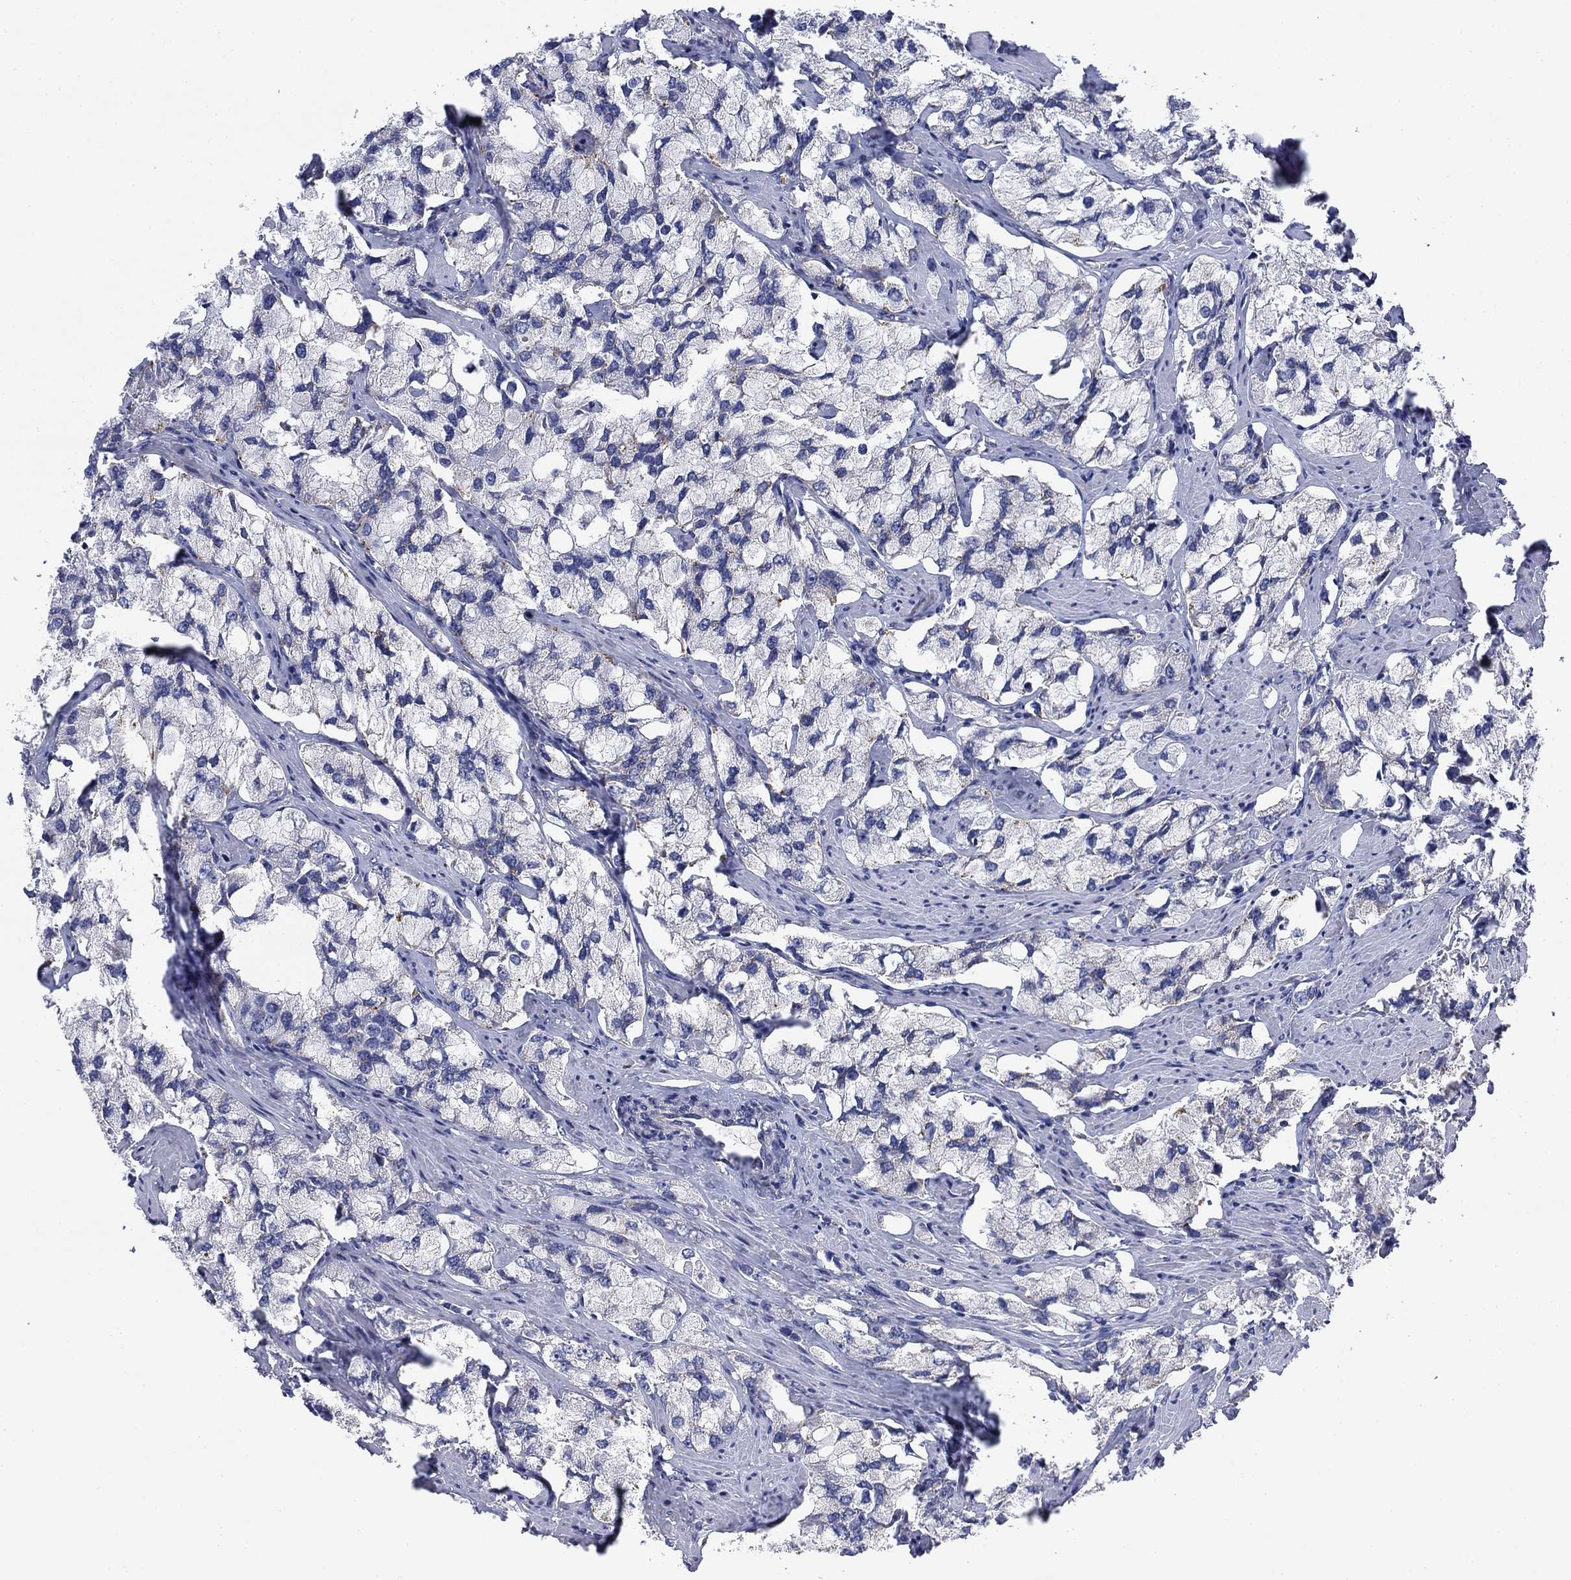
{"staining": {"intensity": "negative", "quantity": "none", "location": "none"}, "tissue": "prostate cancer", "cell_type": "Tumor cells", "image_type": "cancer", "snomed": [{"axis": "morphology", "description": "Adenocarcinoma, NOS"}, {"axis": "topography", "description": "Prostate and seminal vesicle, NOS"}, {"axis": "topography", "description": "Prostate"}], "caption": "Tumor cells show no significant protein positivity in adenocarcinoma (prostate).", "gene": "NACAD", "patient": {"sex": "male", "age": 64}}